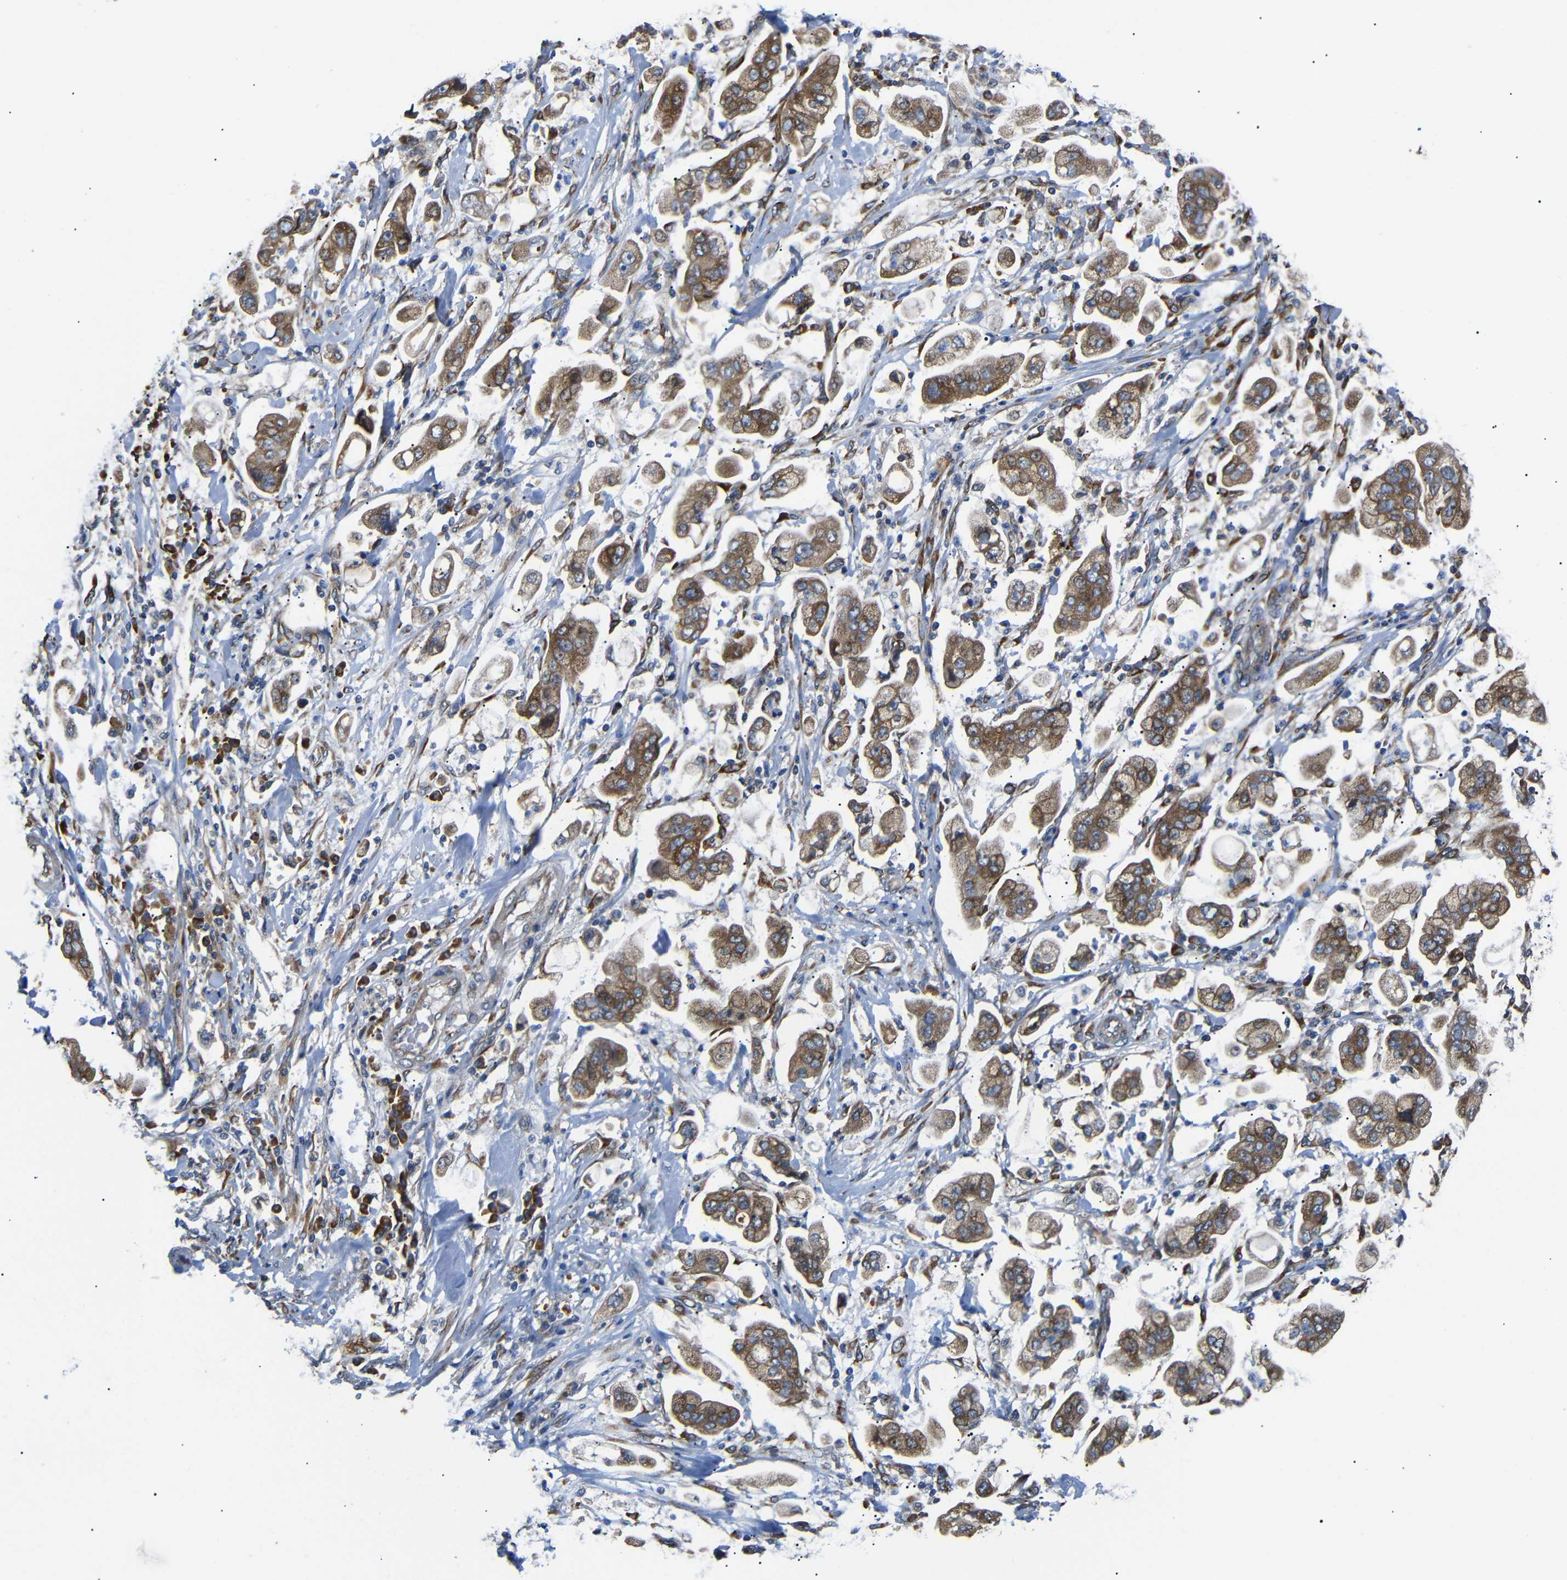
{"staining": {"intensity": "moderate", "quantity": "25%-75%", "location": "cytoplasmic/membranous"}, "tissue": "stomach cancer", "cell_type": "Tumor cells", "image_type": "cancer", "snomed": [{"axis": "morphology", "description": "Adenocarcinoma, NOS"}, {"axis": "topography", "description": "Stomach"}], "caption": "This micrograph demonstrates immunohistochemistry (IHC) staining of stomach cancer (adenocarcinoma), with medium moderate cytoplasmic/membranous staining in about 25%-75% of tumor cells.", "gene": "KANK4", "patient": {"sex": "male", "age": 62}}